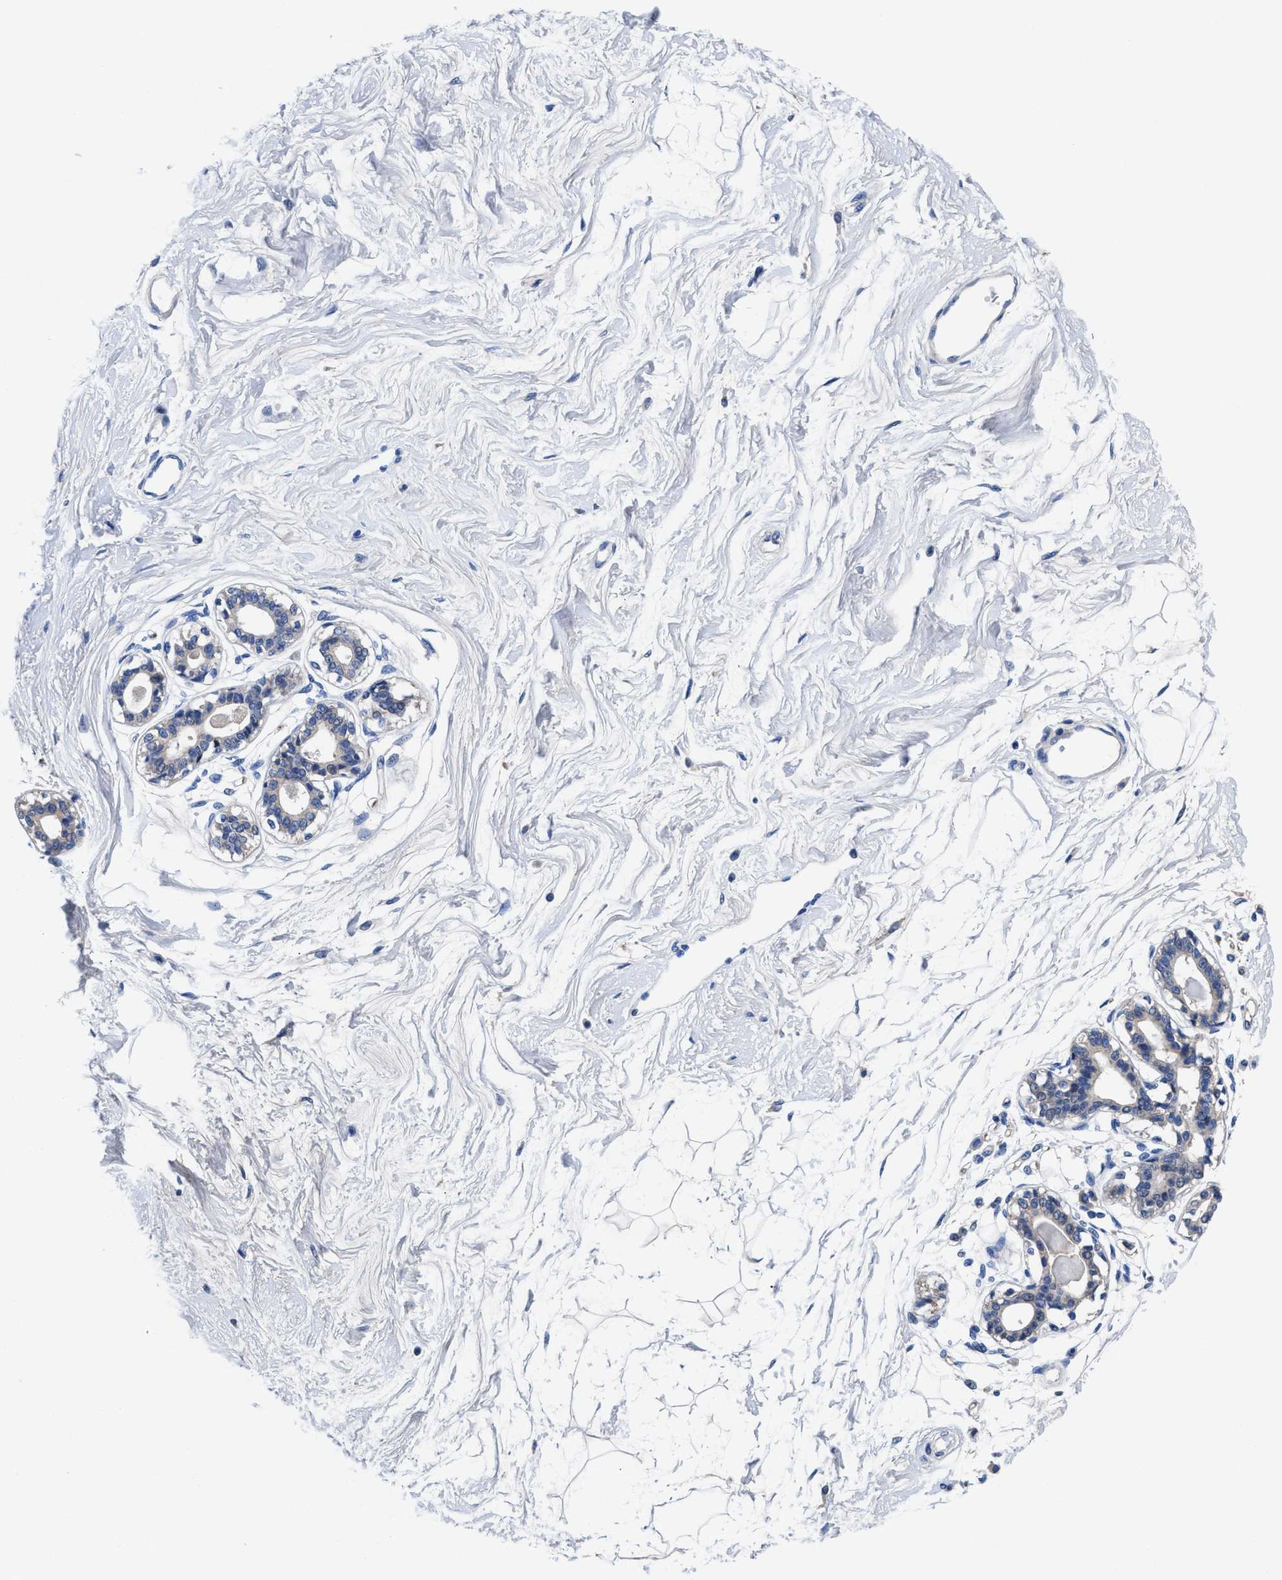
{"staining": {"intensity": "negative", "quantity": "none", "location": "none"}, "tissue": "breast", "cell_type": "Adipocytes", "image_type": "normal", "snomed": [{"axis": "morphology", "description": "Normal tissue, NOS"}, {"axis": "topography", "description": "Breast"}], "caption": "Immunohistochemistry of normal human breast demonstrates no positivity in adipocytes.", "gene": "DHRS13", "patient": {"sex": "female", "age": 45}}